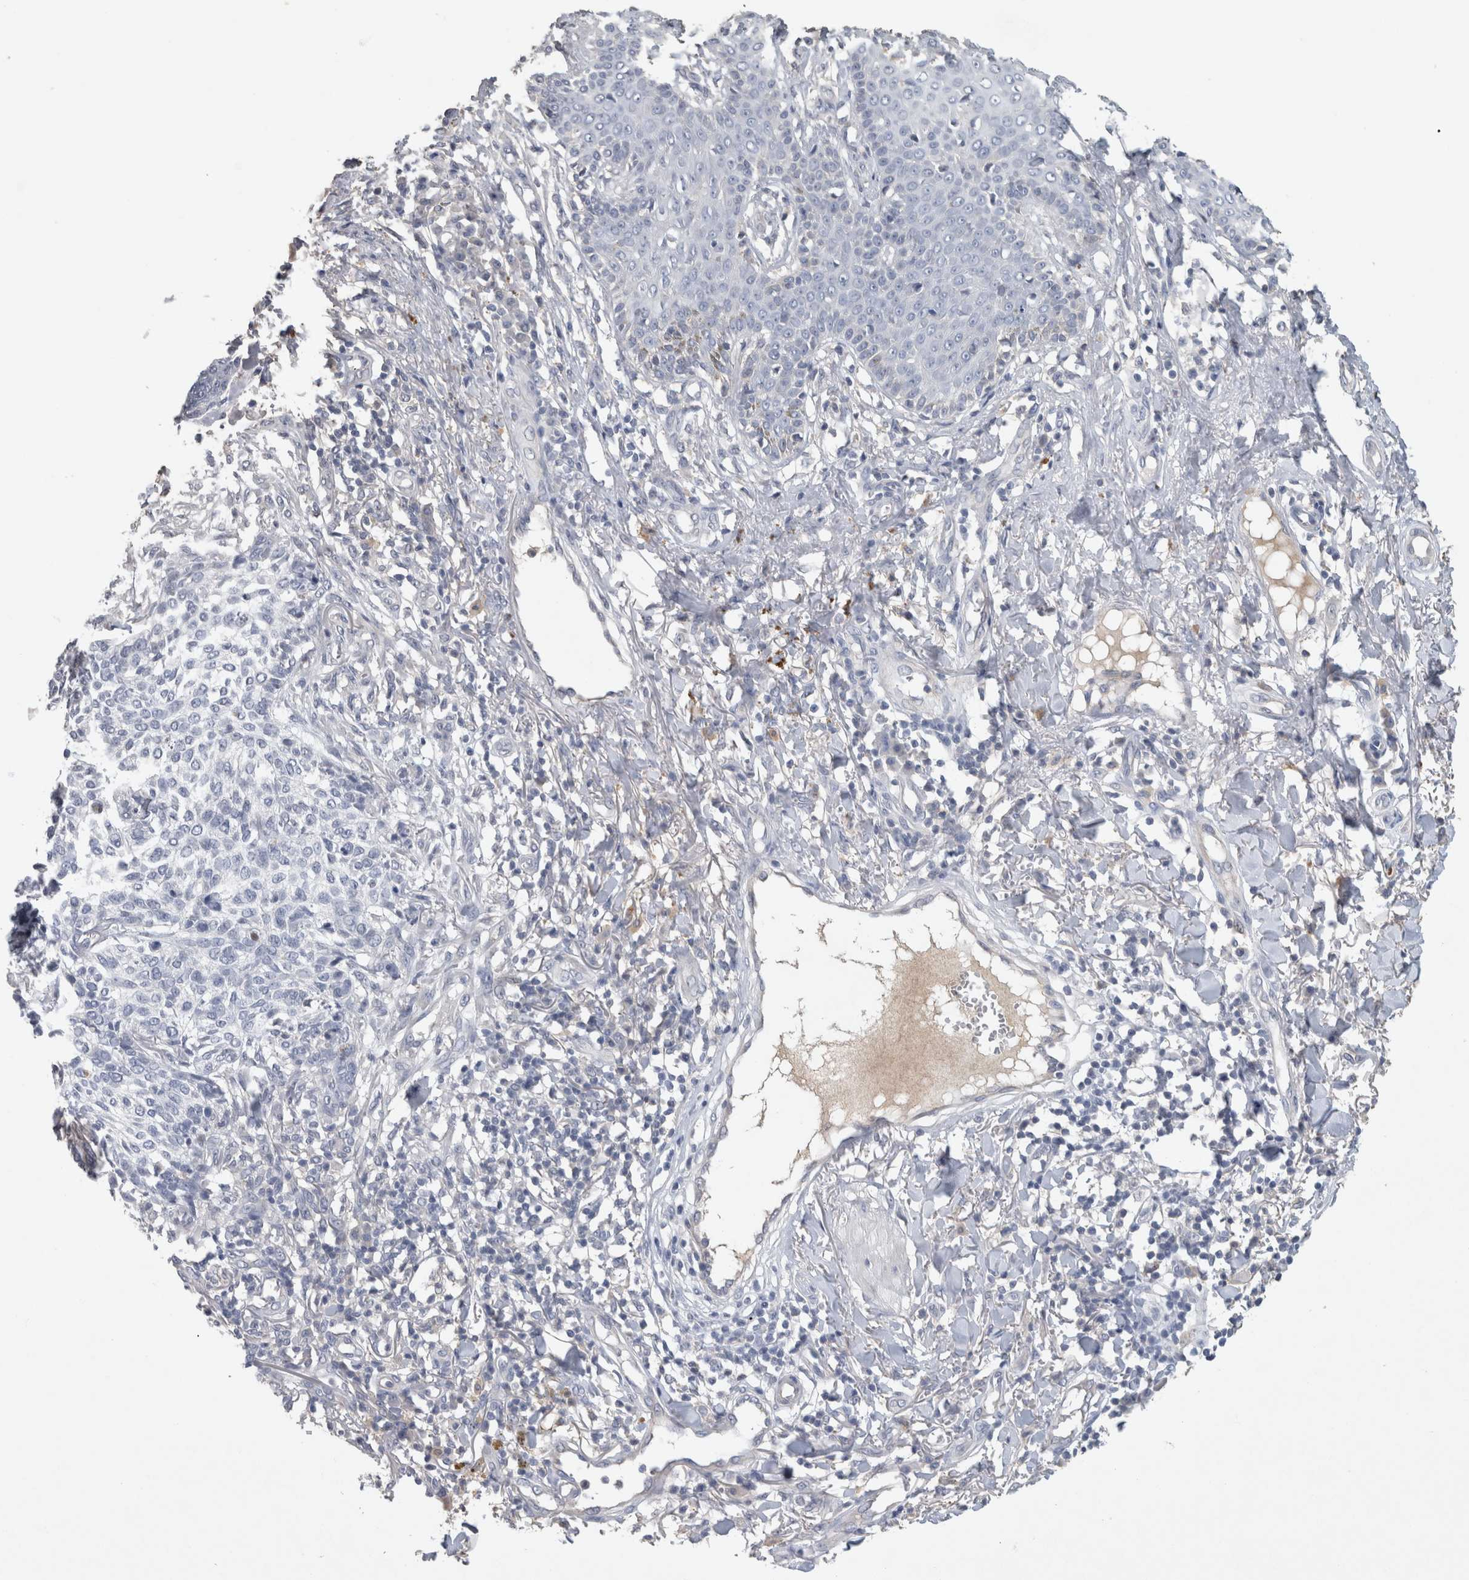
{"staining": {"intensity": "negative", "quantity": "none", "location": "none"}, "tissue": "skin cancer", "cell_type": "Tumor cells", "image_type": "cancer", "snomed": [{"axis": "morphology", "description": "Basal cell carcinoma"}, {"axis": "topography", "description": "Skin"}], "caption": "Immunohistochemistry (IHC) of skin basal cell carcinoma shows no expression in tumor cells. Nuclei are stained in blue.", "gene": "HEXD", "patient": {"sex": "female", "age": 64}}